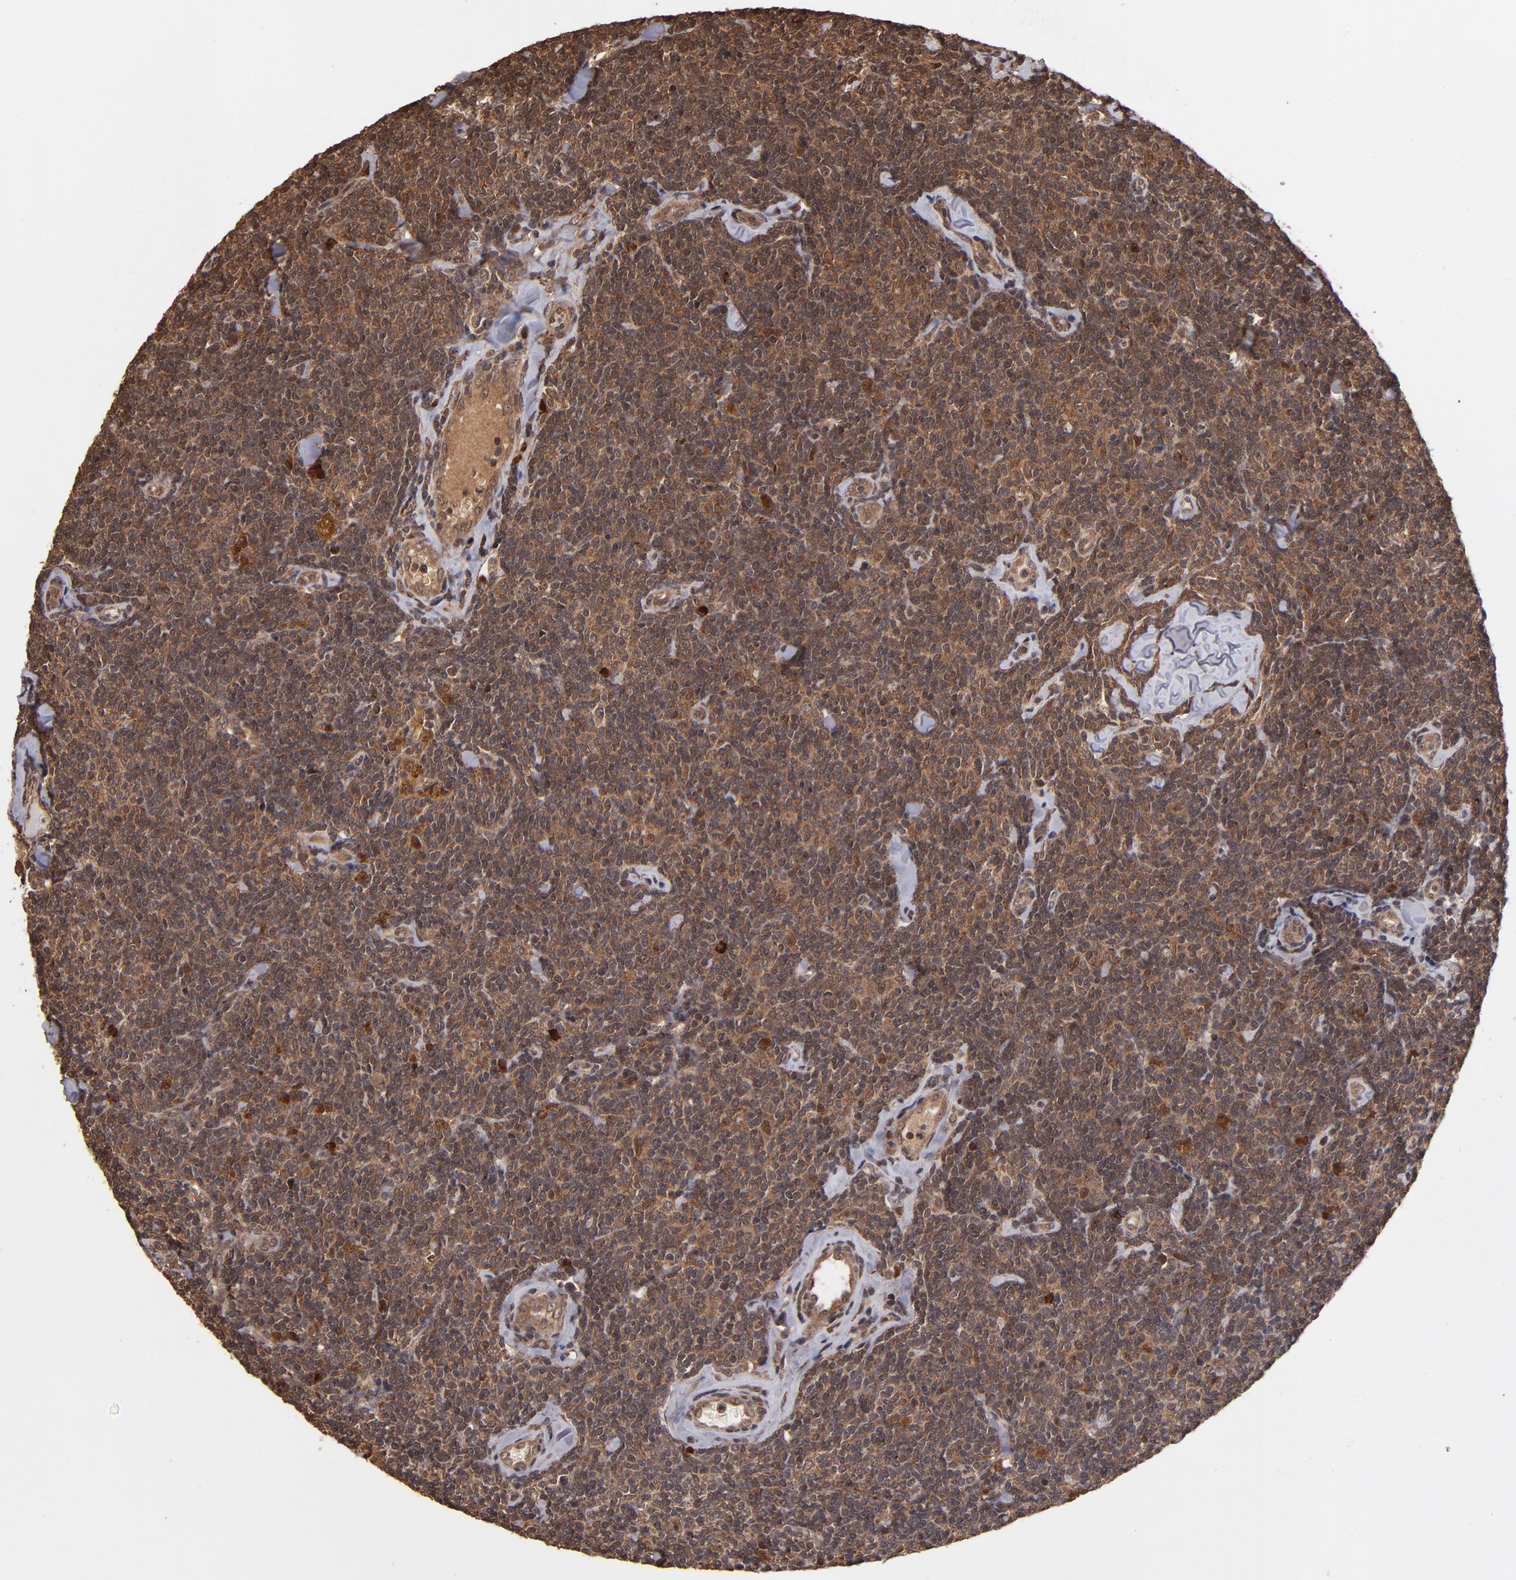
{"staining": {"intensity": "strong", "quantity": ">75%", "location": "cytoplasmic/membranous"}, "tissue": "lymphoma", "cell_type": "Tumor cells", "image_type": "cancer", "snomed": [{"axis": "morphology", "description": "Malignant lymphoma, non-Hodgkin's type, Low grade"}, {"axis": "topography", "description": "Lymph node"}], "caption": "Immunohistochemistry (IHC) photomicrograph of lymphoma stained for a protein (brown), which demonstrates high levels of strong cytoplasmic/membranous staining in about >75% of tumor cells.", "gene": "NFE2L2", "patient": {"sex": "female", "age": 56}}